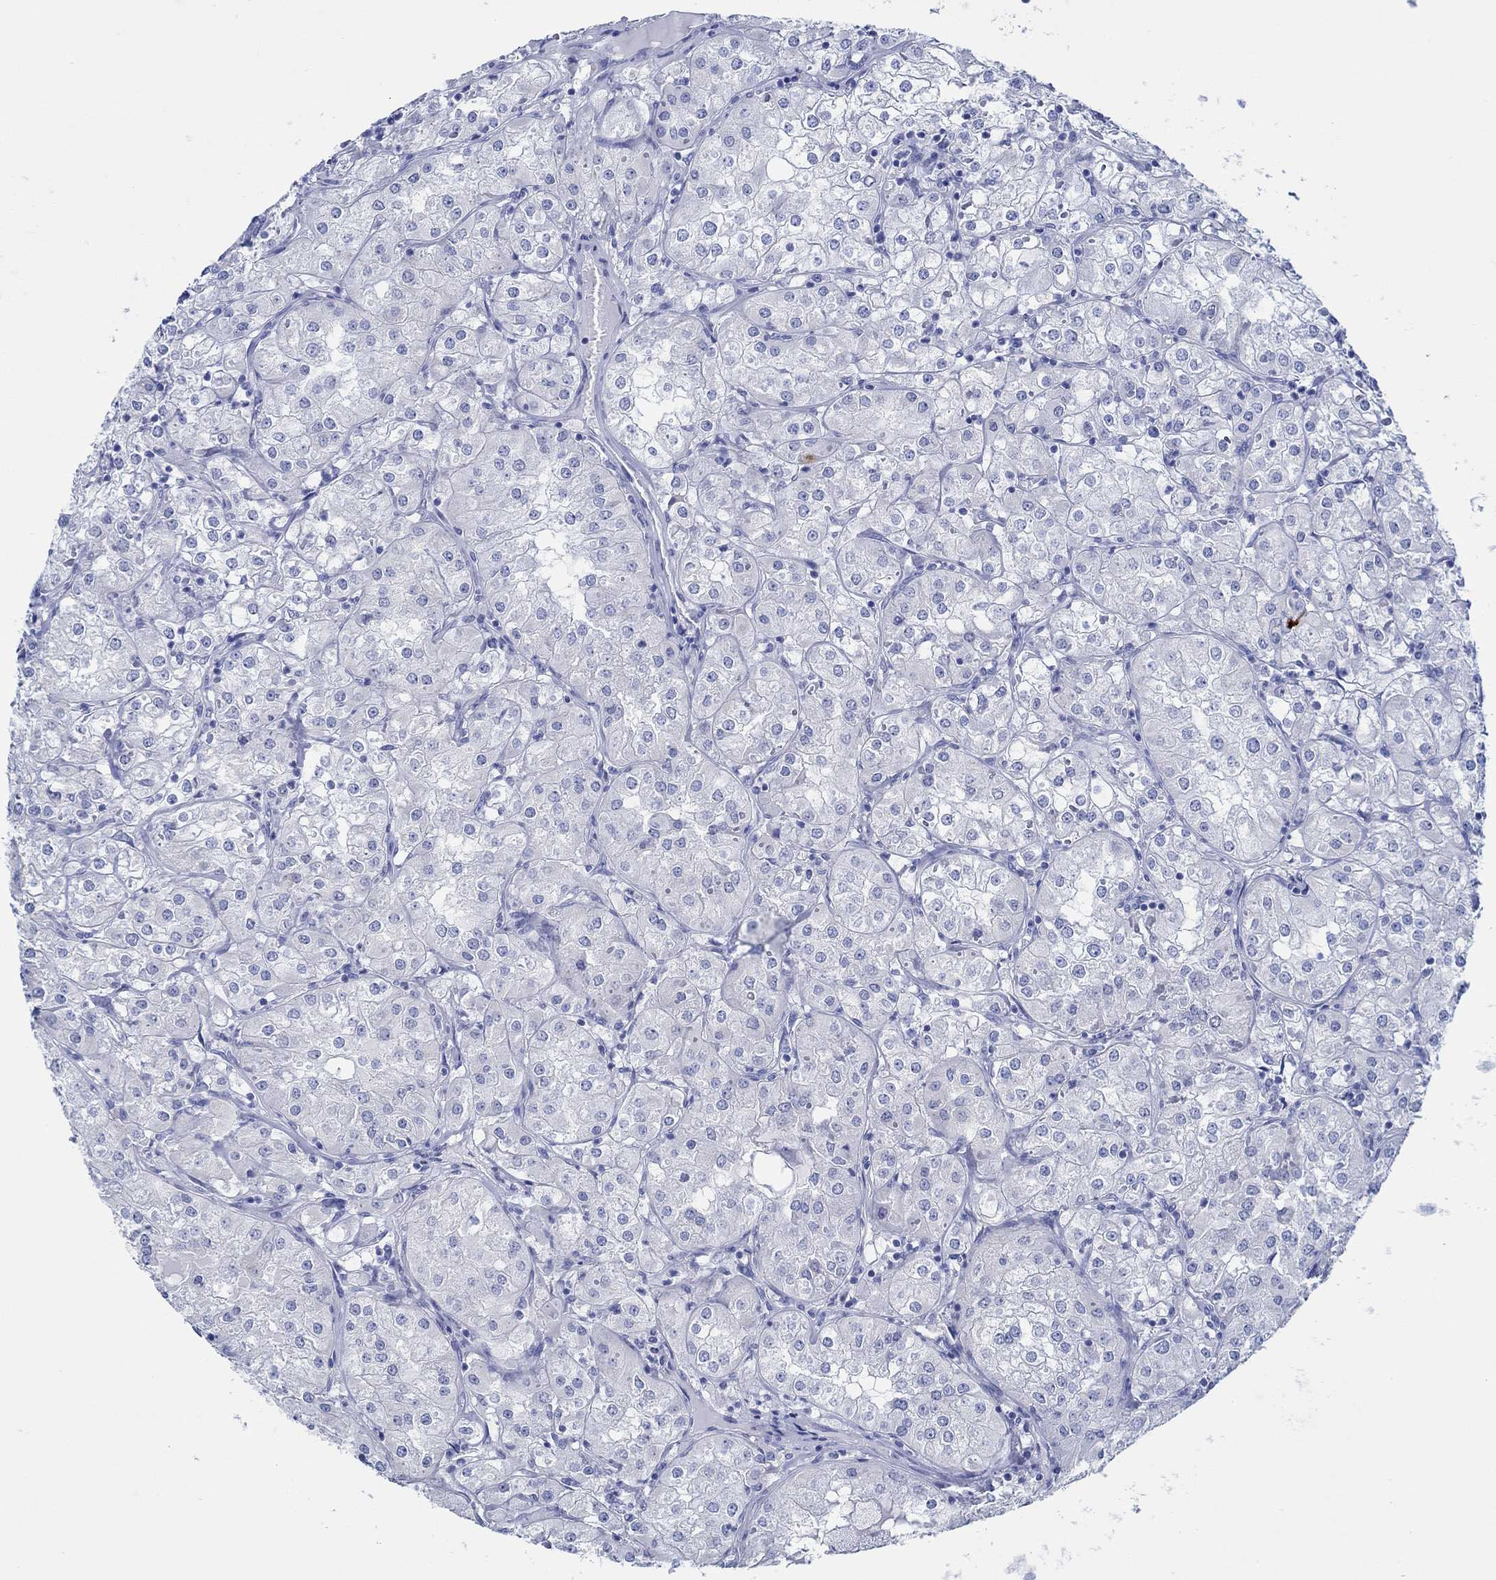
{"staining": {"intensity": "negative", "quantity": "none", "location": "none"}, "tissue": "renal cancer", "cell_type": "Tumor cells", "image_type": "cancer", "snomed": [{"axis": "morphology", "description": "Adenocarcinoma, NOS"}, {"axis": "topography", "description": "Kidney"}], "caption": "Renal adenocarcinoma stained for a protein using immunohistochemistry shows no staining tumor cells.", "gene": "IGFBP6", "patient": {"sex": "male", "age": 77}}